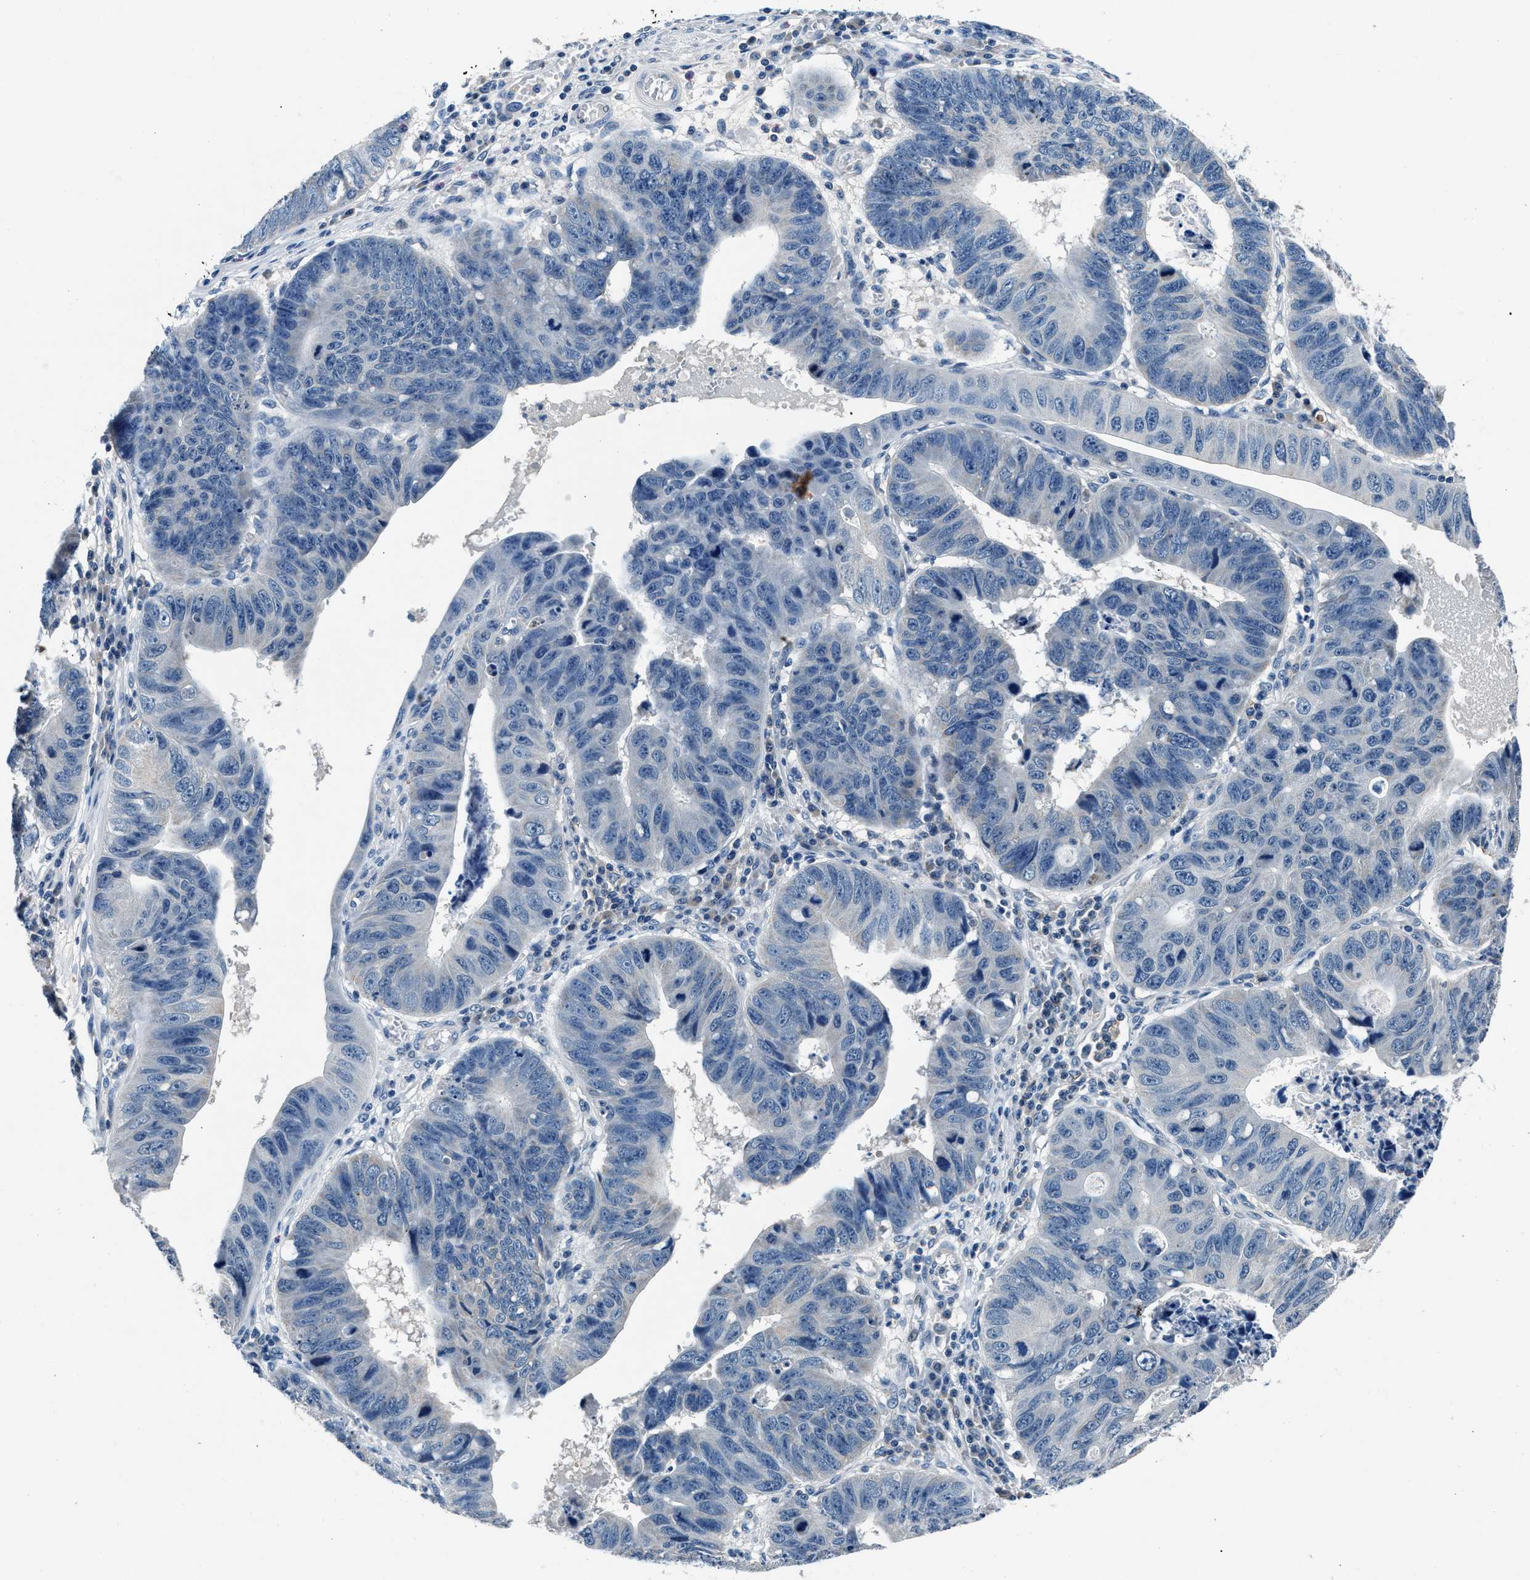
{"staining": {"intensity": "negative", "quantity": "none", "location": "none"}, "tissue": "stomach cancer", "cell_type": "Tumor cells", "image_type": "cancer", "snomed": [{"axis": "morphology", "description": "Adenocarcinoma, NOS"}, {"axis": "topography", "description": "Stomach"}], "caption": "Immunohistochemistry image of stomach cancer (adenocarcinoma) stained for a protein (brown), which demonstrates no positivity in tumor cells.", "gene": "DENND6B", "patient": {"sex": "male", "age": 59}}